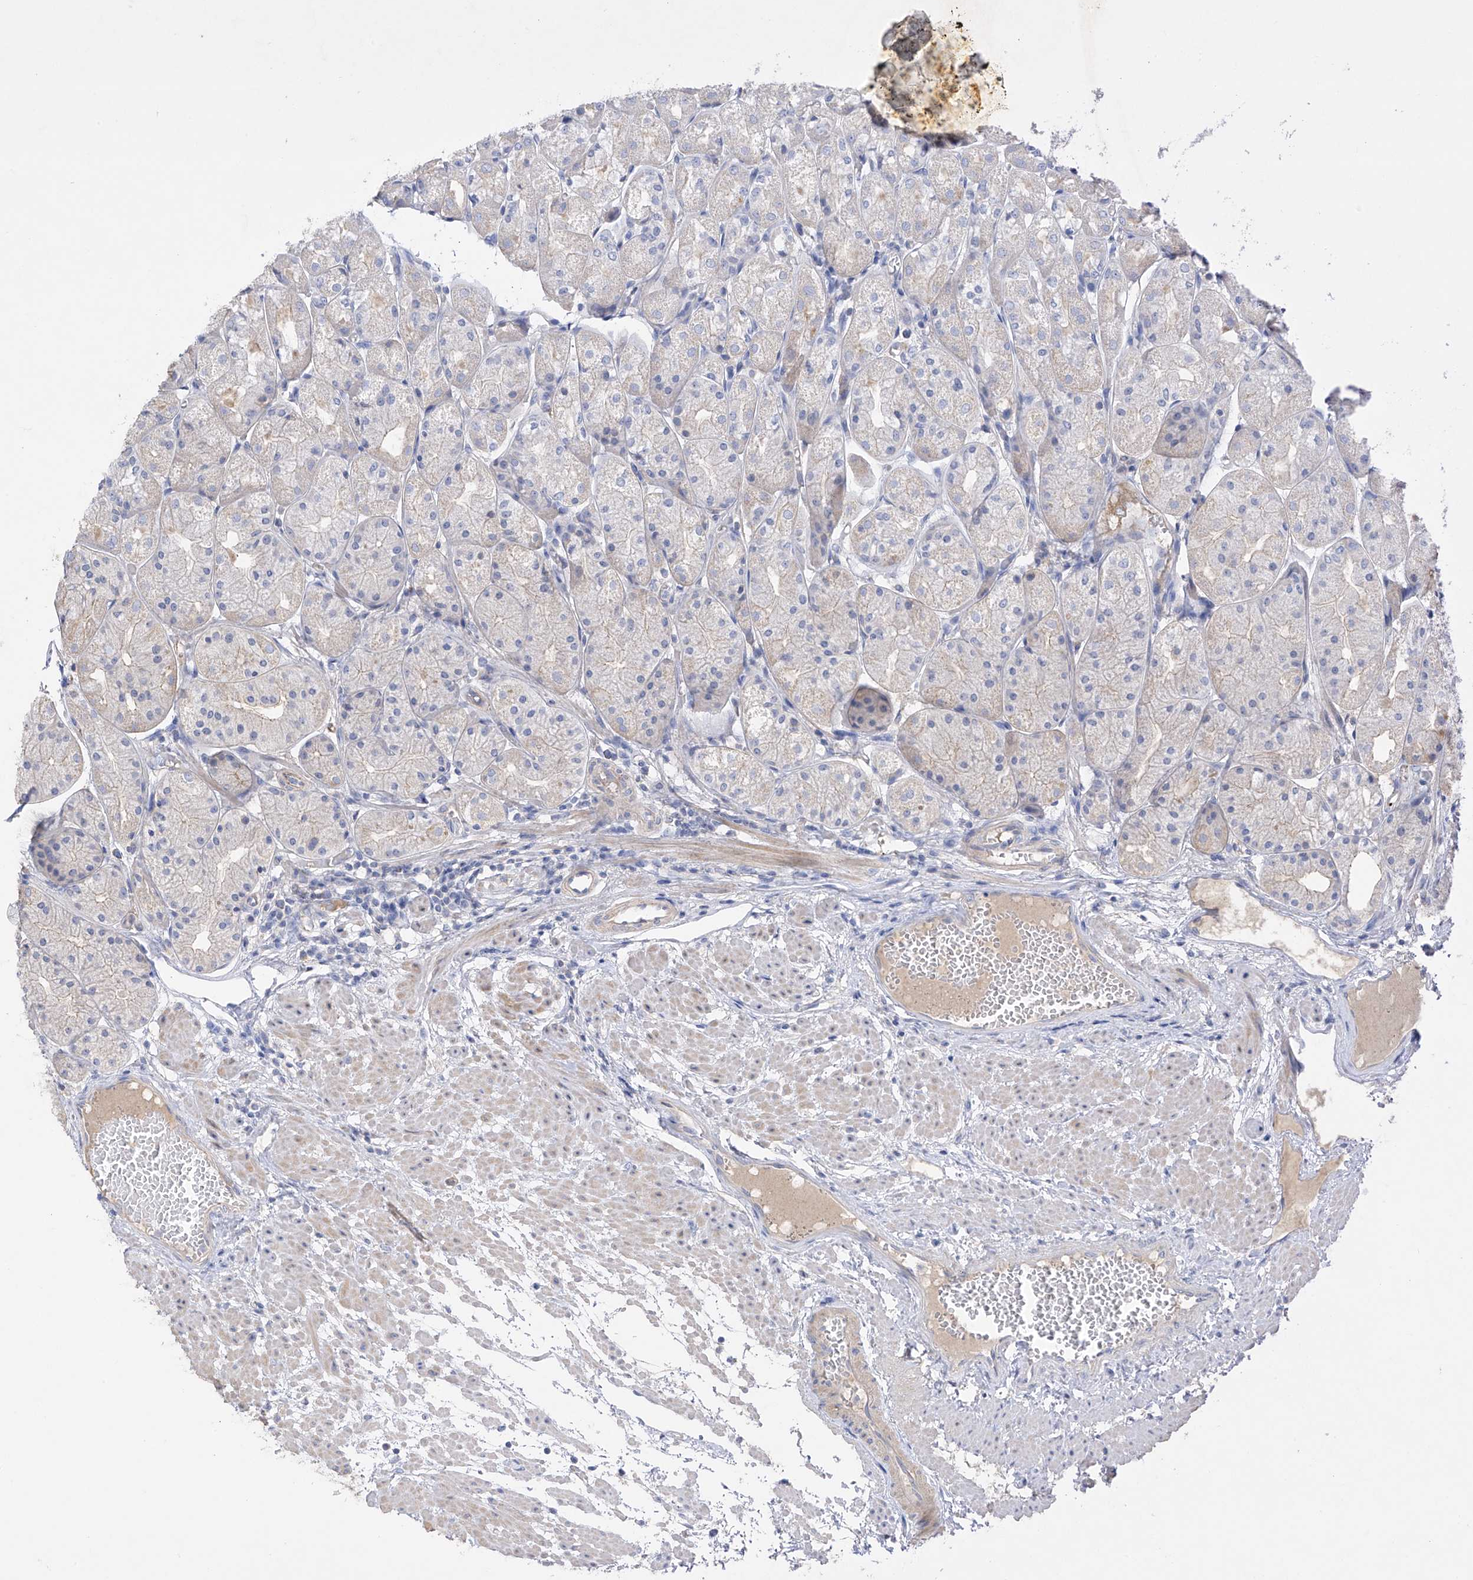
{"staining": {"intensity": "negative", "quantity": "none", "location": "none"}, "tissue": "stomach", "cell_type": "Glandular cells", "image_type": "normal", "snomed": [{"axis": "morphology", "description": "Normal tissue, NOS"}, {"axis": "topography", "description": "Stomach, upper"}], "caption": "An immunohistochemistry (IHC) photomicrograph of benign stomach is shown. There is no staining in glandular cells of stomach.", "gene": "PRSS12", "patient": {"sex": "male", "age": 72}}